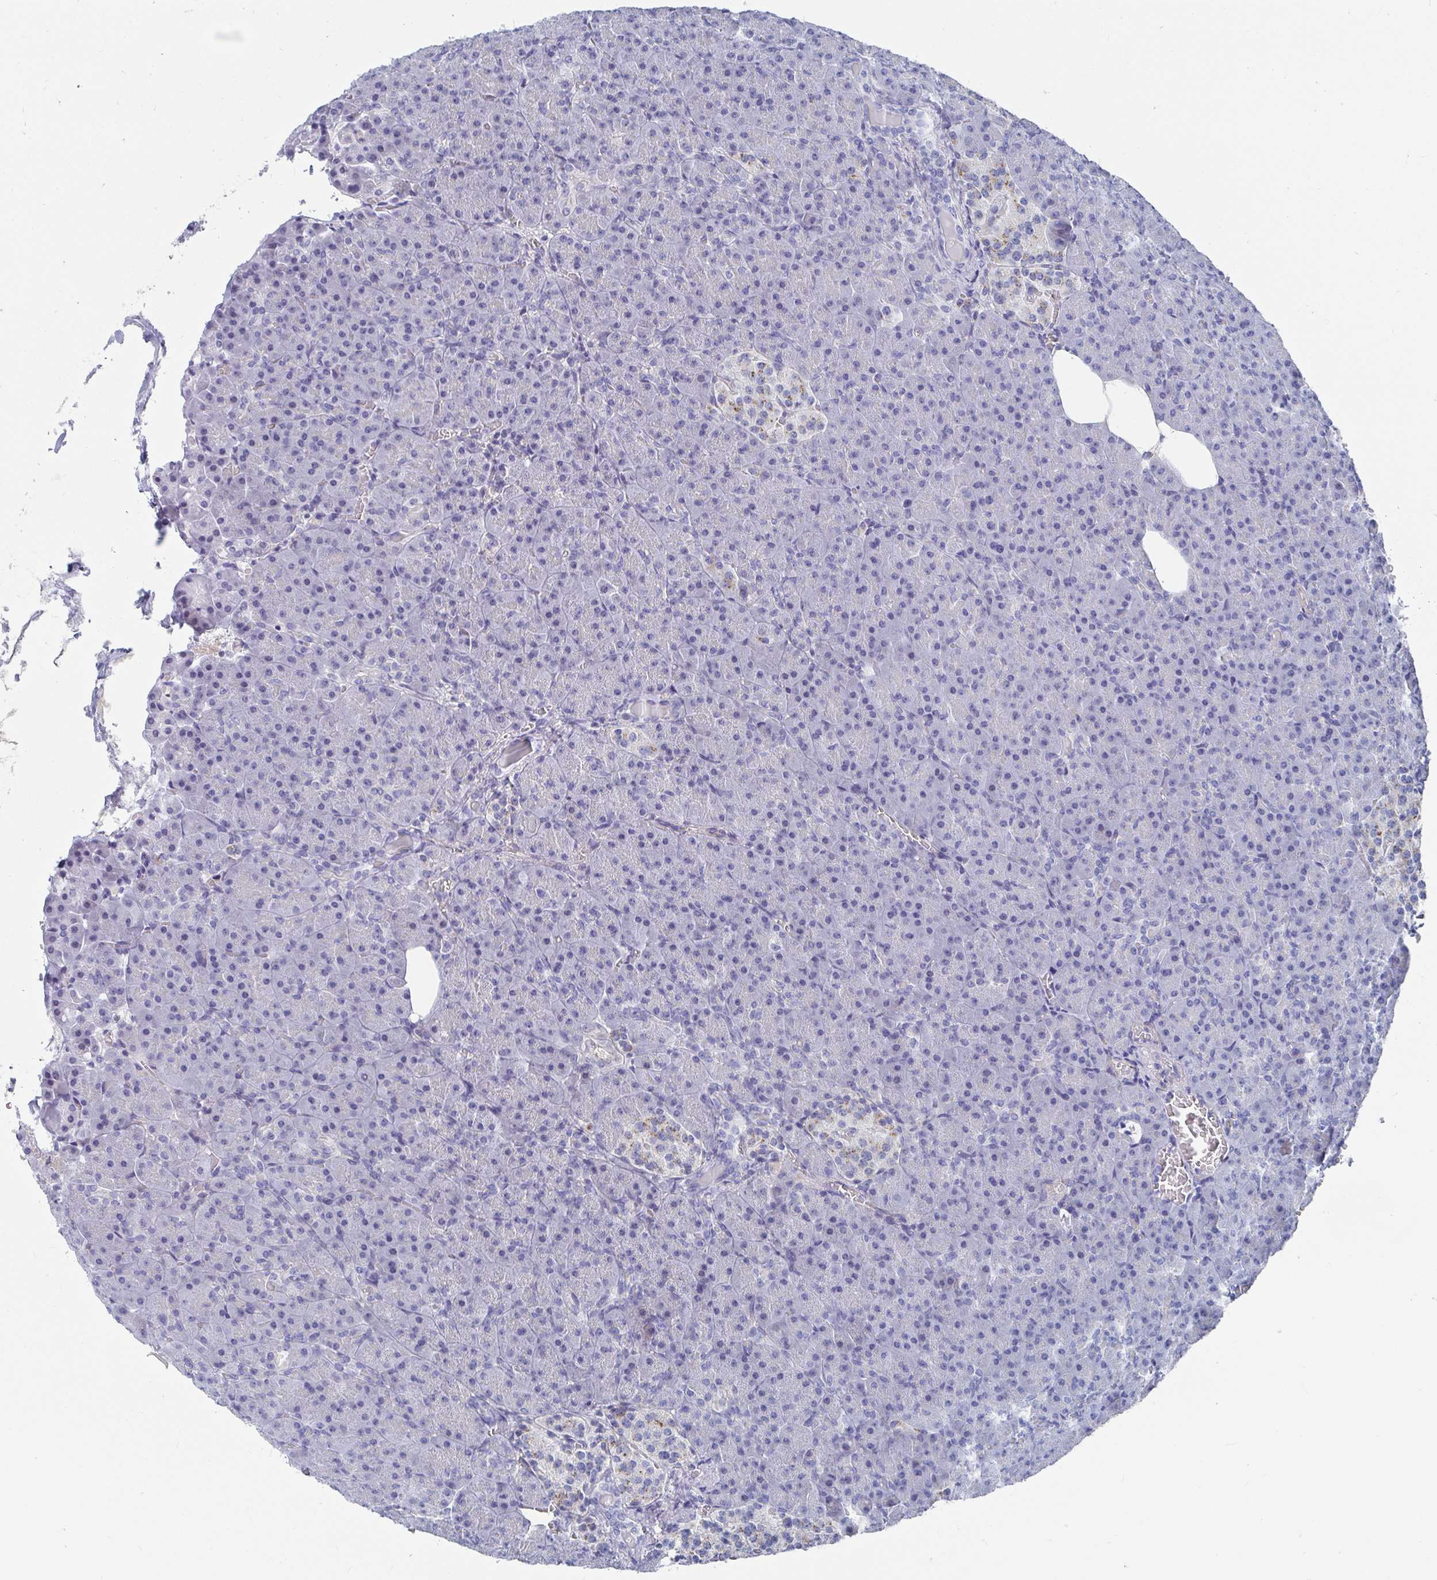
{"staining": {"intensity": "negative", "quantity": "none", "location": "none"}, "tissue": "pancreas", "cell_type": "Exocrine glandular cells", "image_type": "normal", "snomed": [{"axis": "morphology", "description": "Normal tissue, NOS"}, {"axis": "topography", "description": "Pancreas"}], "caption": "Micrograph shows no protein staining in exocrine glandular cells of normal pancreas. The staining is performed using DAB brown chromogen with nuclei counter-stained in using hematoxylin.", "gene": "ZFP82", "patient": {"sex": "female", "age": 74}}